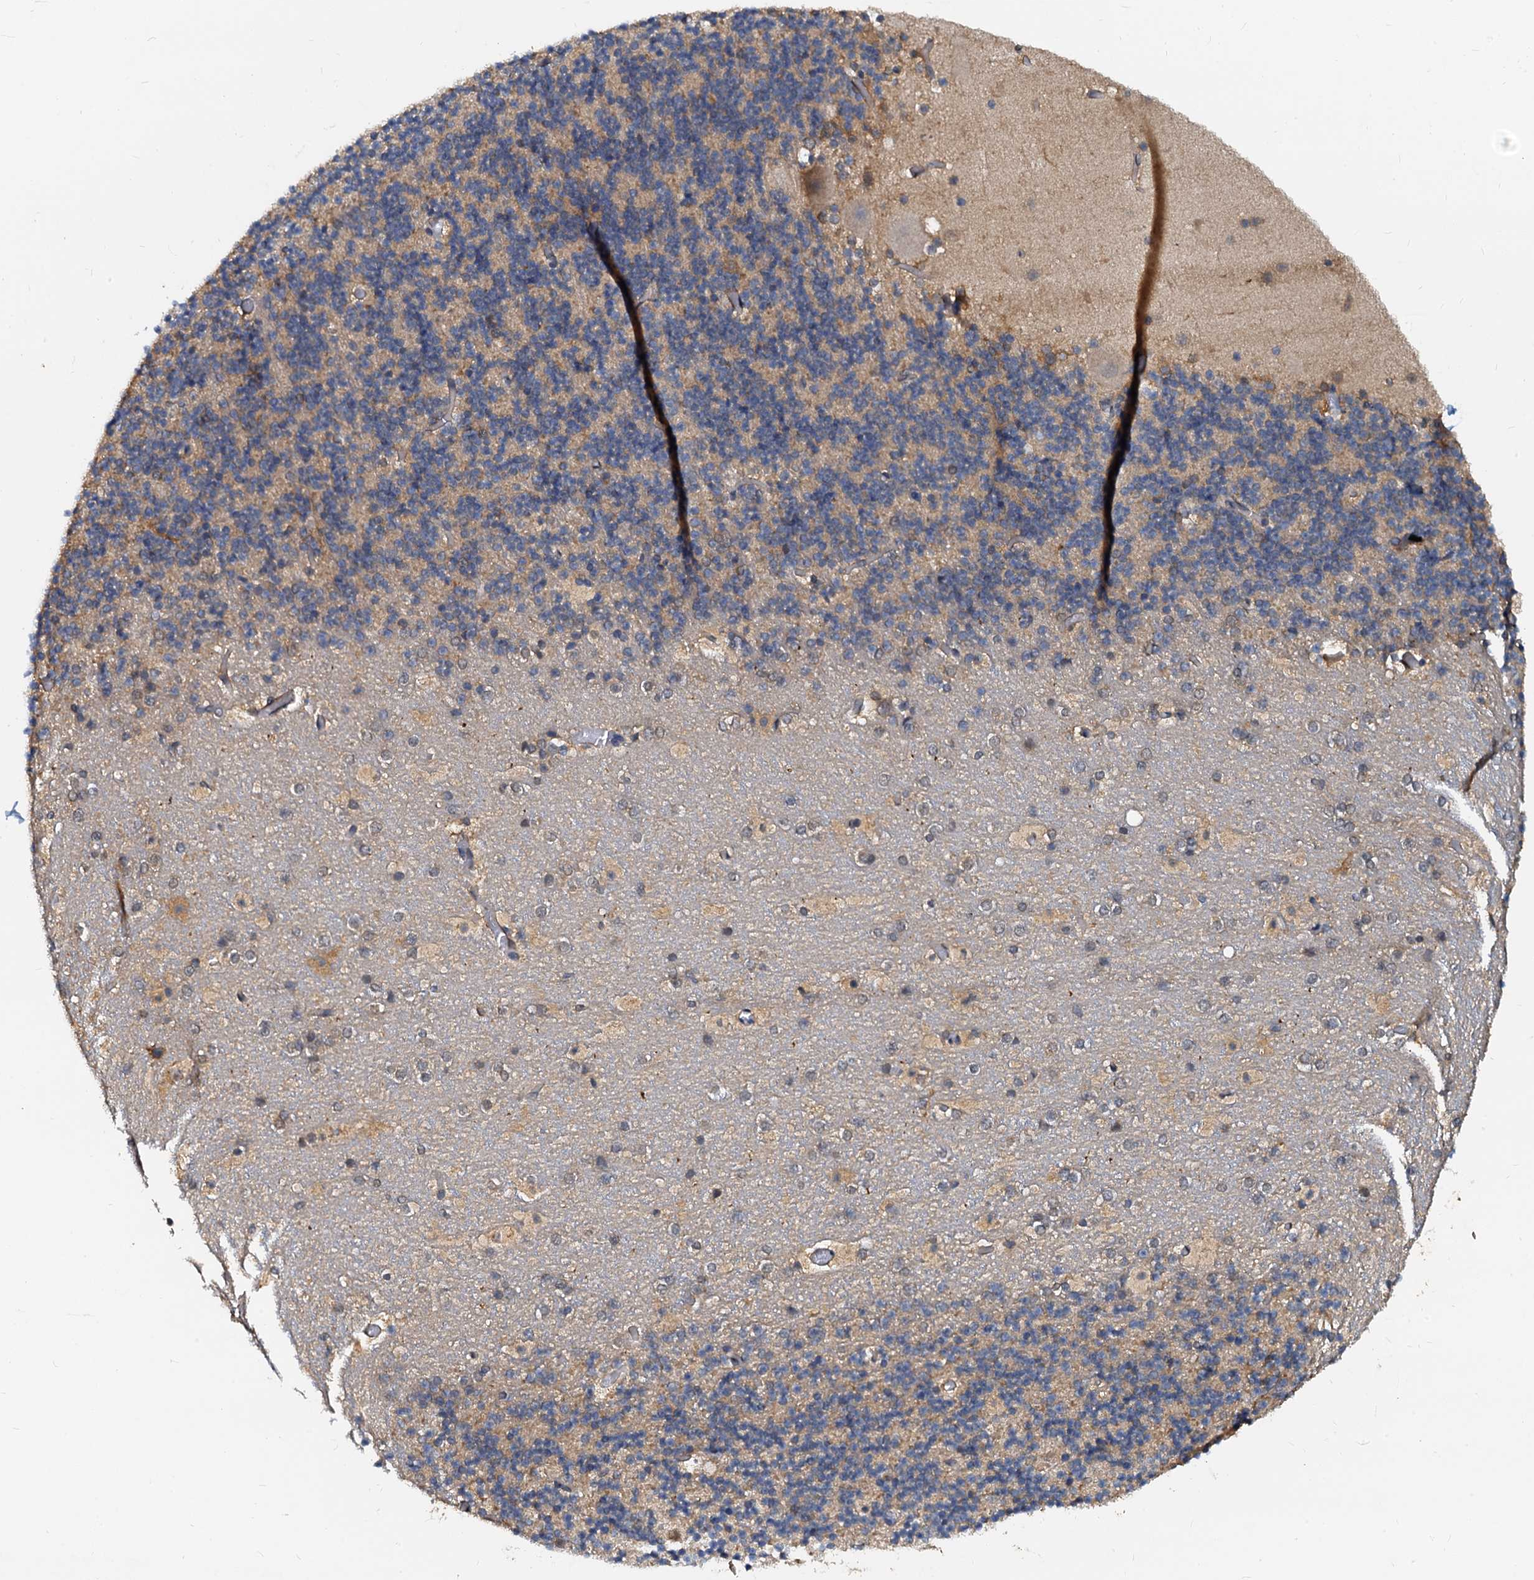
{"staining": {"intensity": "weak", "quantity": "25%-75%", "location": "cytoplasmic/membranous"}, "tissue": "cerebellum", "cell_type": "Cells in granular layer", "image_type": "normal", "snomed": [{"axis": "morphology", "description": "Normal tissue, NOS"}, {"axis": "topography", "description": "Cerebellum"}], "caption": "Immunohistochemical staining of normal cerebellum exhibits 25%-75% levels of weak cytoplasmic/membranous protein positivity in about 25%-75% of cells in granular layer. (brown staining indicates protein expression, while blue staining denotes nuclei).", "gene": "PTGES3", "patient": {"sex": "male", "age": 57}}